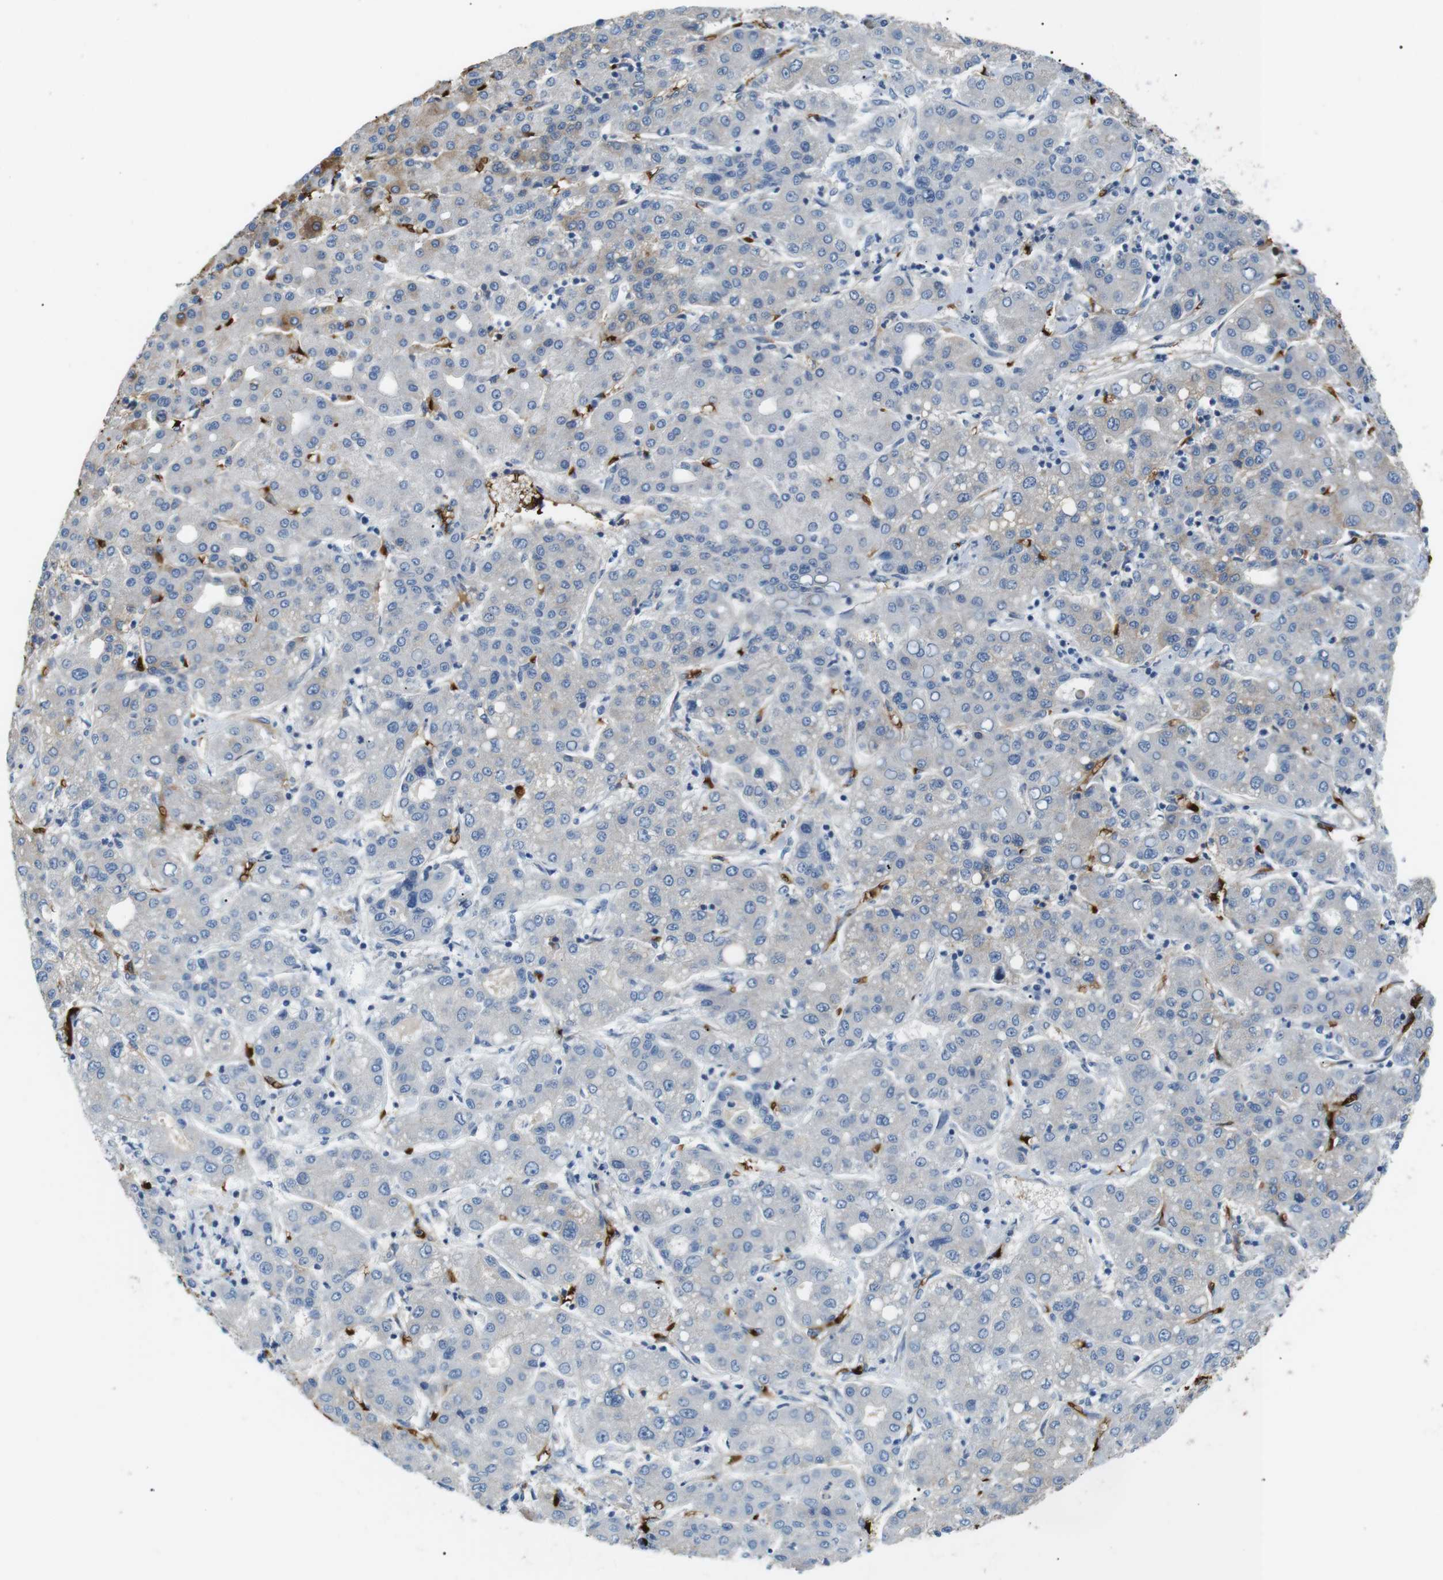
{"staining": {"intensity": "negative", "quantity": "none", "location": "none"}, "tissue": "liver cancer", "cell_type": "Tumor cells", "image_type": "cancer", "snomed": [{"axis": "morphology", "description": "Carcinoma, Hepatocellular, NOS"}, {"axis": "topography", "description": "Liver"}], "caption": "Photomicrograph shows no significant protein staining in tumor cells of hepatocellular carcinoma (liver).", "gene": "ADCY10", "patient": {"sex": "male", "age": 65}}